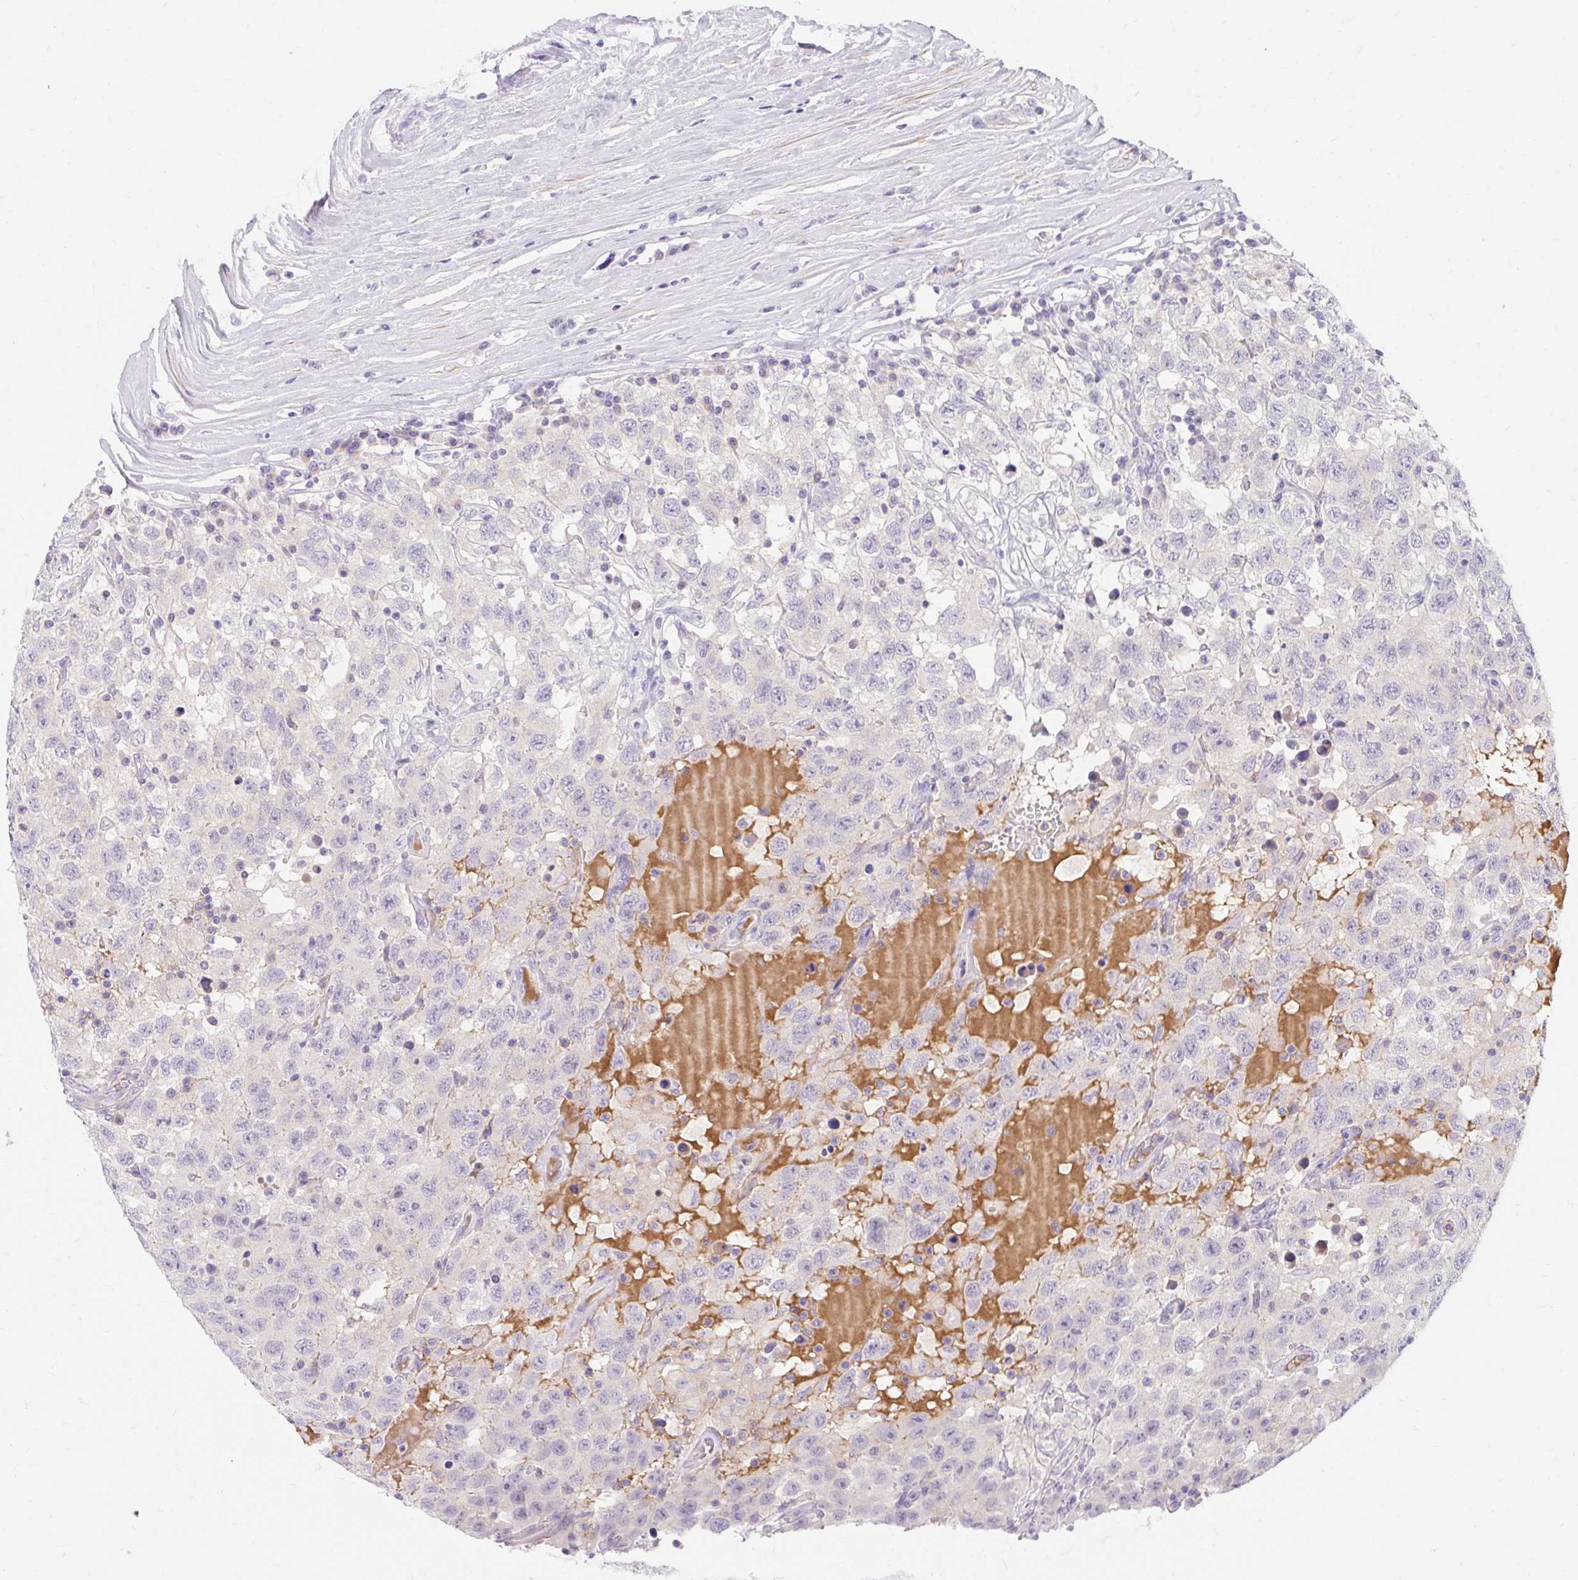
{"staining": {"intensity": "negative", "quantity": "none", "location": "none"}, "tissue": "testis cancer", "cell_type": "Tumor cells", "image_type": "cancer", "snomed": [{"axis": "morphology", "description": "Seminoma, NOS"}, {"axis": "topography", "description": "Testis"}], "caption": "This is a micrograph of immunohistochemistry (IHC) staining of seminoma (testis), which shows no positivity in tumor cells.", "gene": "SLC28A1", "patient": {"sex": "male", "age": 41}}